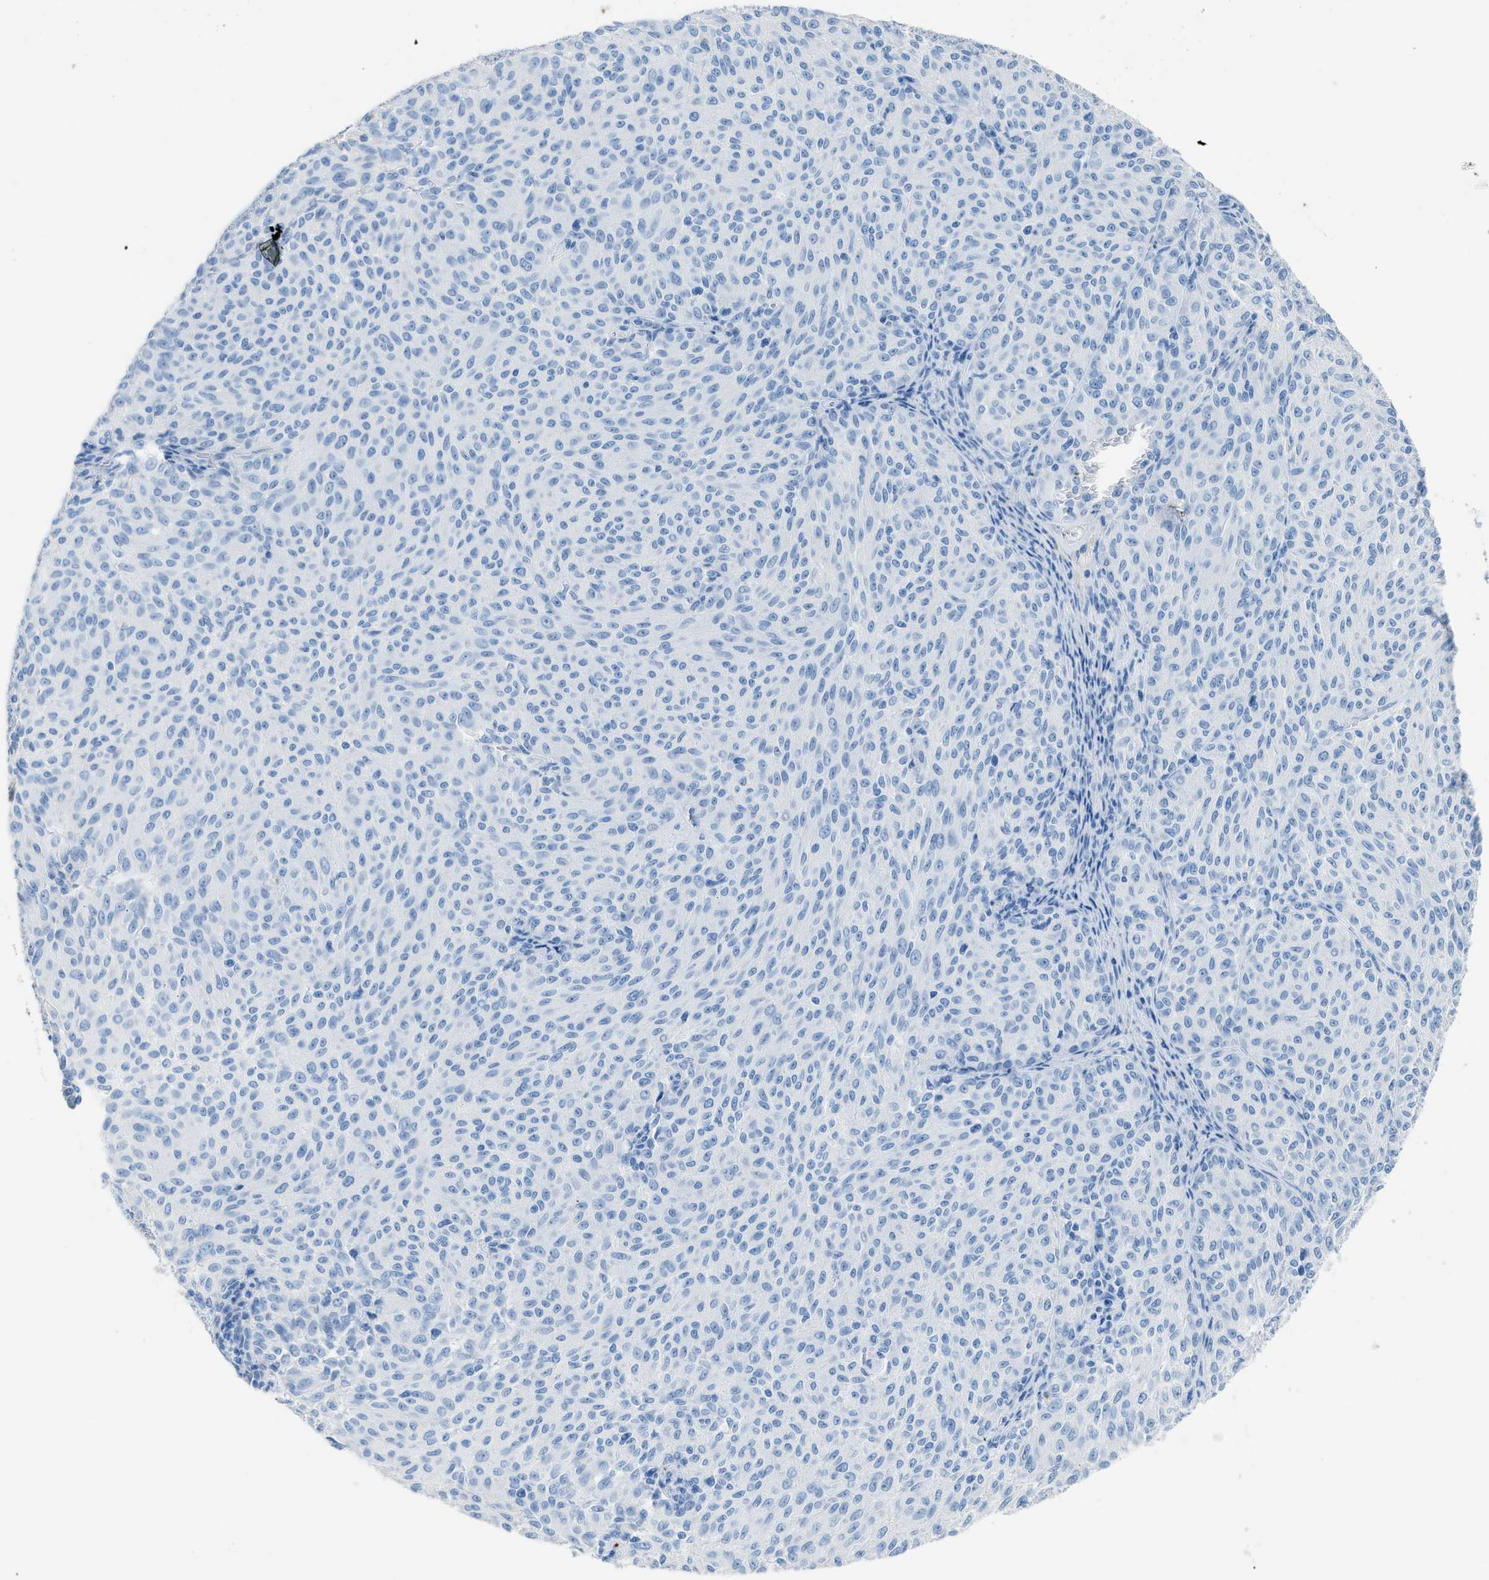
{"staining": {"intensity": "negative", "quantity": "none", "location": "none"}, "tissue": "melanoma", "cell_type": "Tumor cells", "image_type": "cancer", "snomed": [{"axis": "morphology", "description": "Malignant melanoma, NOS"}, {"axis": "topography", "description": "Skin"}], "caption": "DAB immunohistochemical staining of human melanoma reveals no significant expression in tumor cells.", "gene": "FAIM2", "patient": {"sex": "female", "age": 72}}